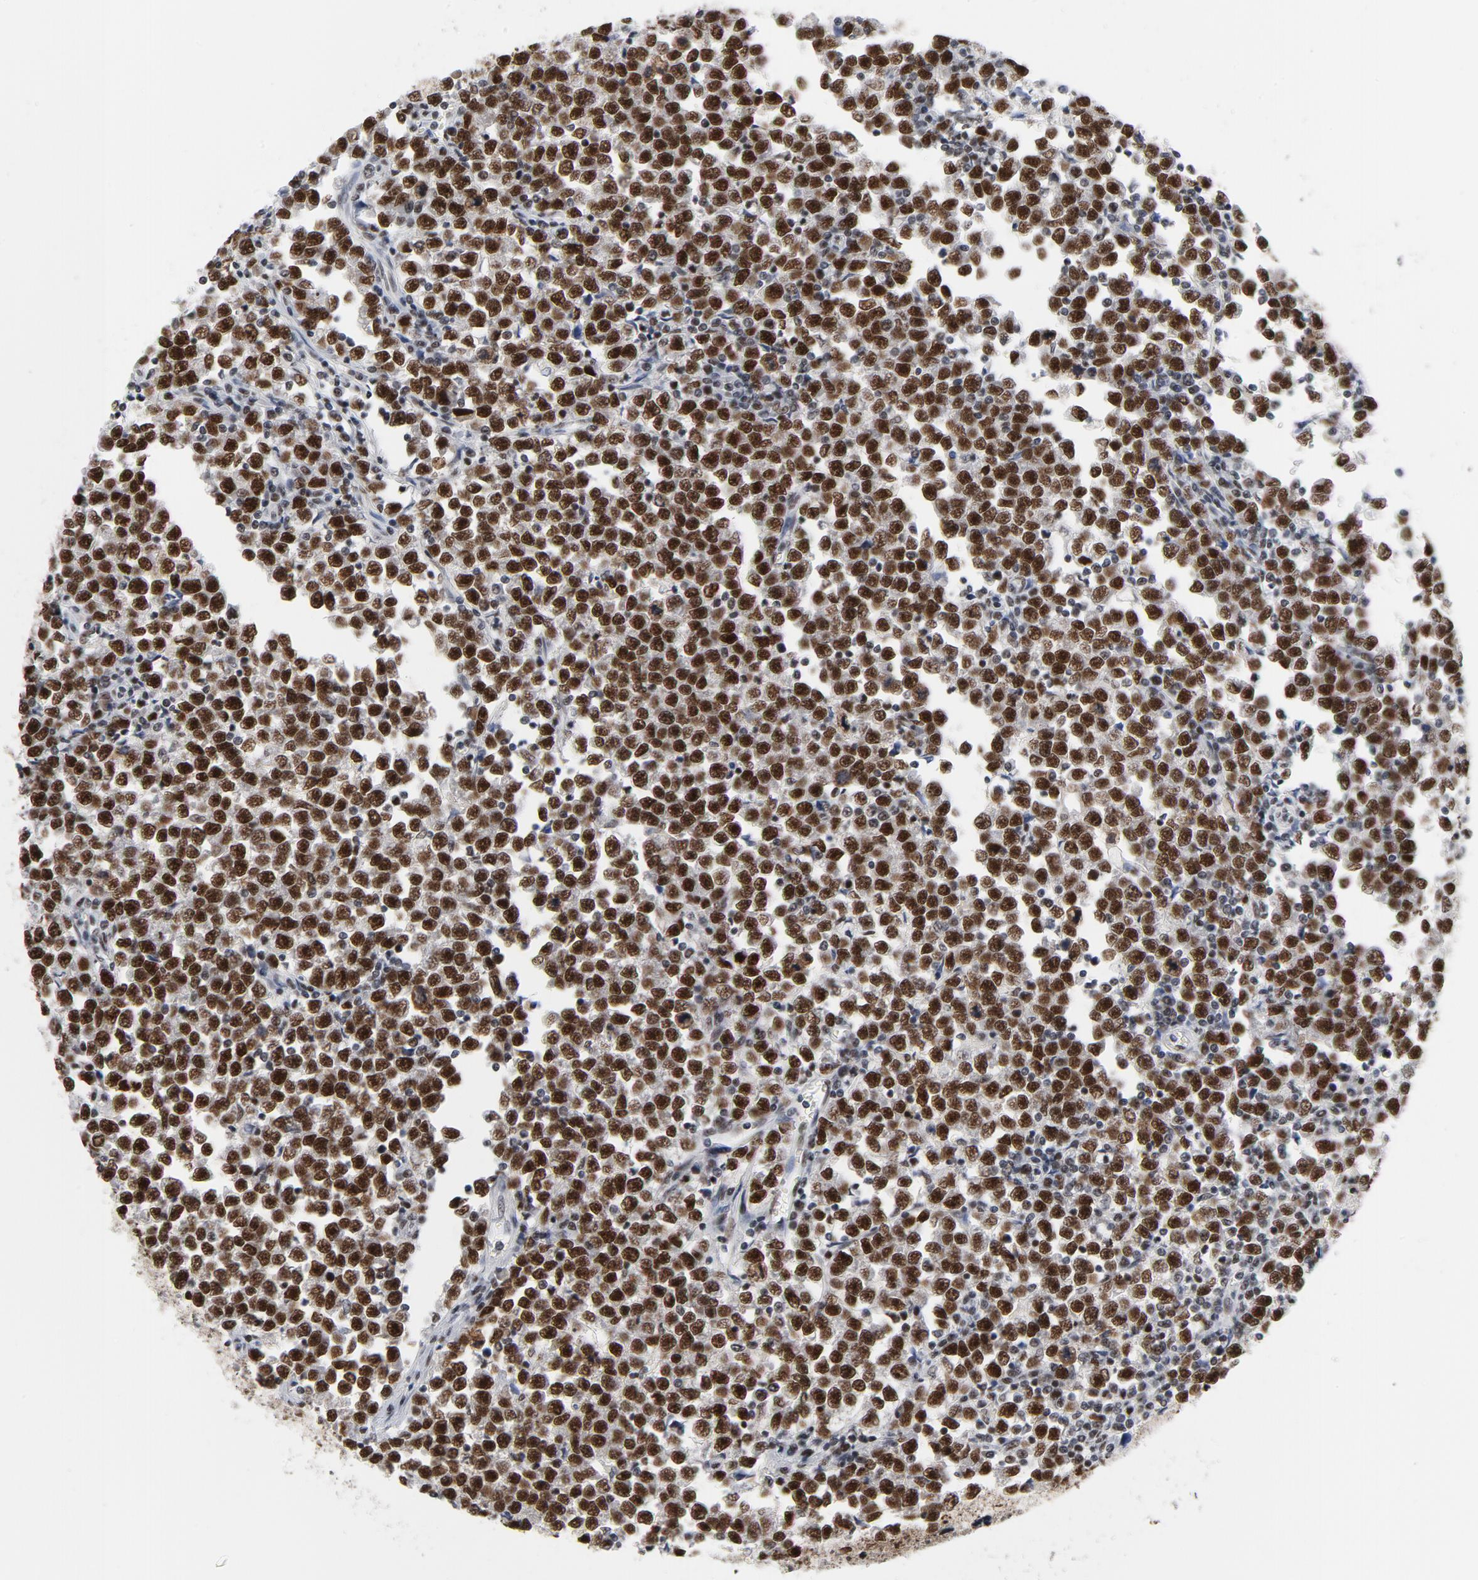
{"staining": {"intensity": "strong", "quantity": ">75%", "location": "nuclear"}, "tissue": "testis cancer", "cell_type": "Tumor cells", "image_type": "cancer", "snomed": [{"axis": "morphology", "description": "Seminoma, NOS"}, {"axis": "topography", "description": "Testis"}], "caption": "This histopathology image shows immunohistochemistry staining of human testis seminoma, with high strong nuclear expression in about >75% of tumor cells.", "gene": "CSTF2", "patient": {"sex": "male", "age": 43}}